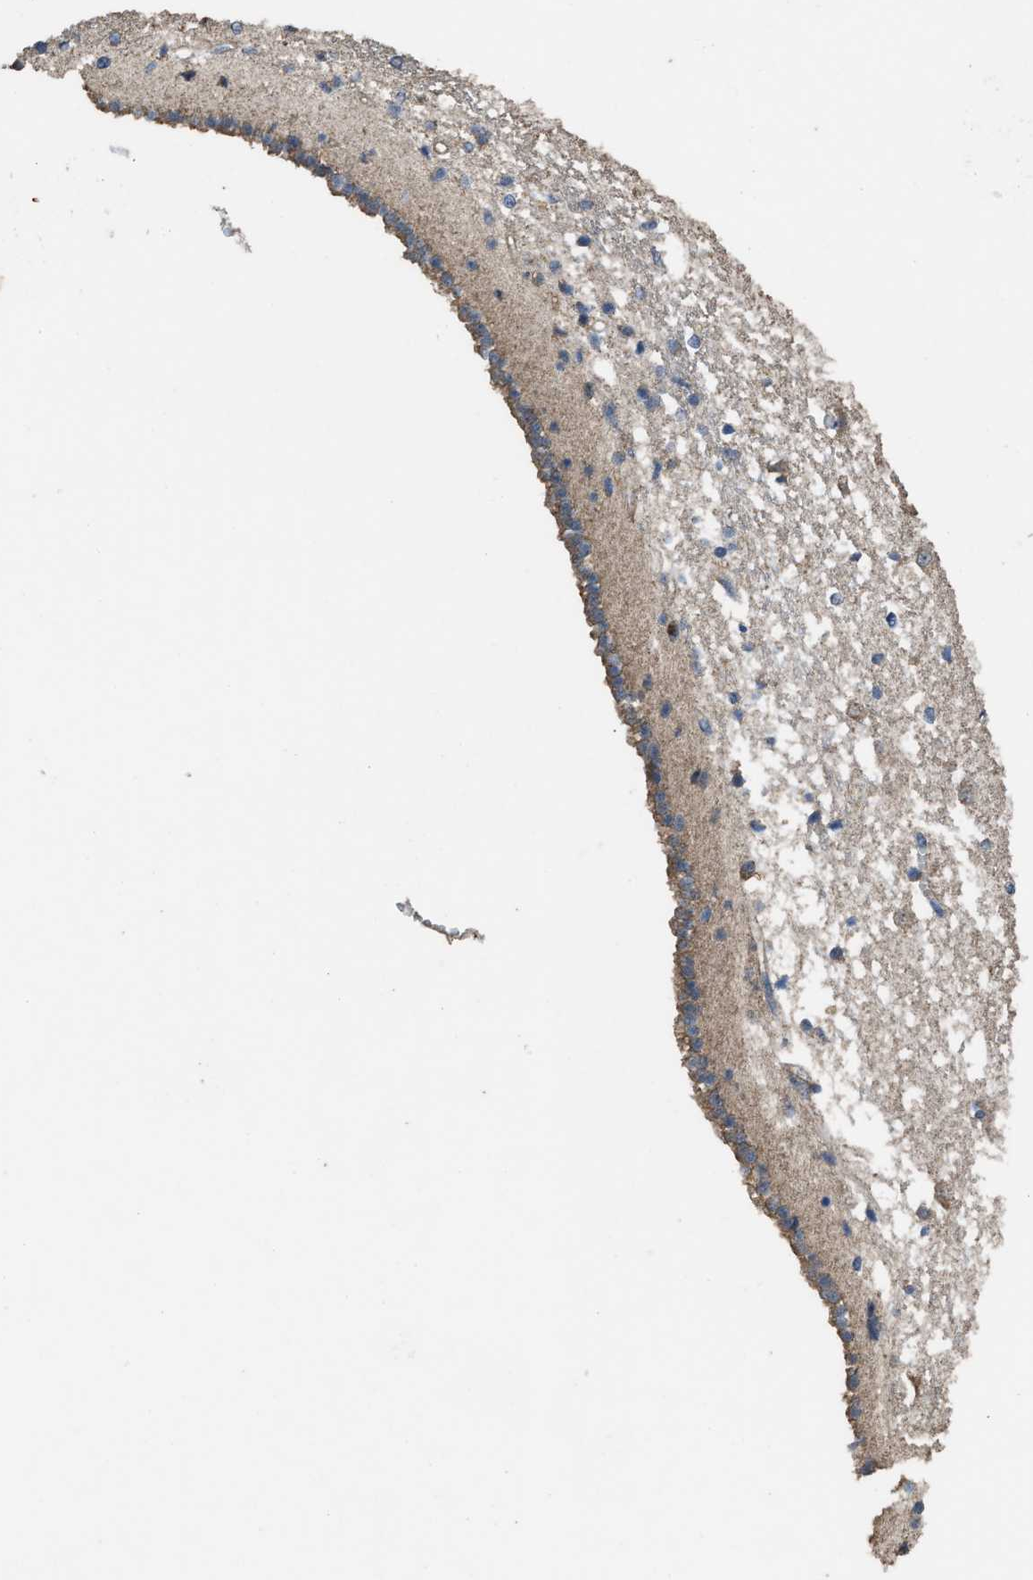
{"staining": {"intensity": "moderate", "quantity": "<25%", "location": "cytoplasmic/membranous"}, "tissue": "caudate", "cell_type": "Glial cells", "image_type": "normal", "snomed": [{"axis": "morphology", "description": "Normal tissue, NOS"}, {"axis": "topography", "description": "Lateral ventricle wall"}], "caption": "Glial cells exhibit low levels of moderate cytoplasmic/membranous expression in approximately <25% of cells in unremarkable human caudate. (brown staining indicates protein expression, while blue staining denotes nuclei).", "gene": "ARL6", "patient": {"sex": "male", "age": 45}}